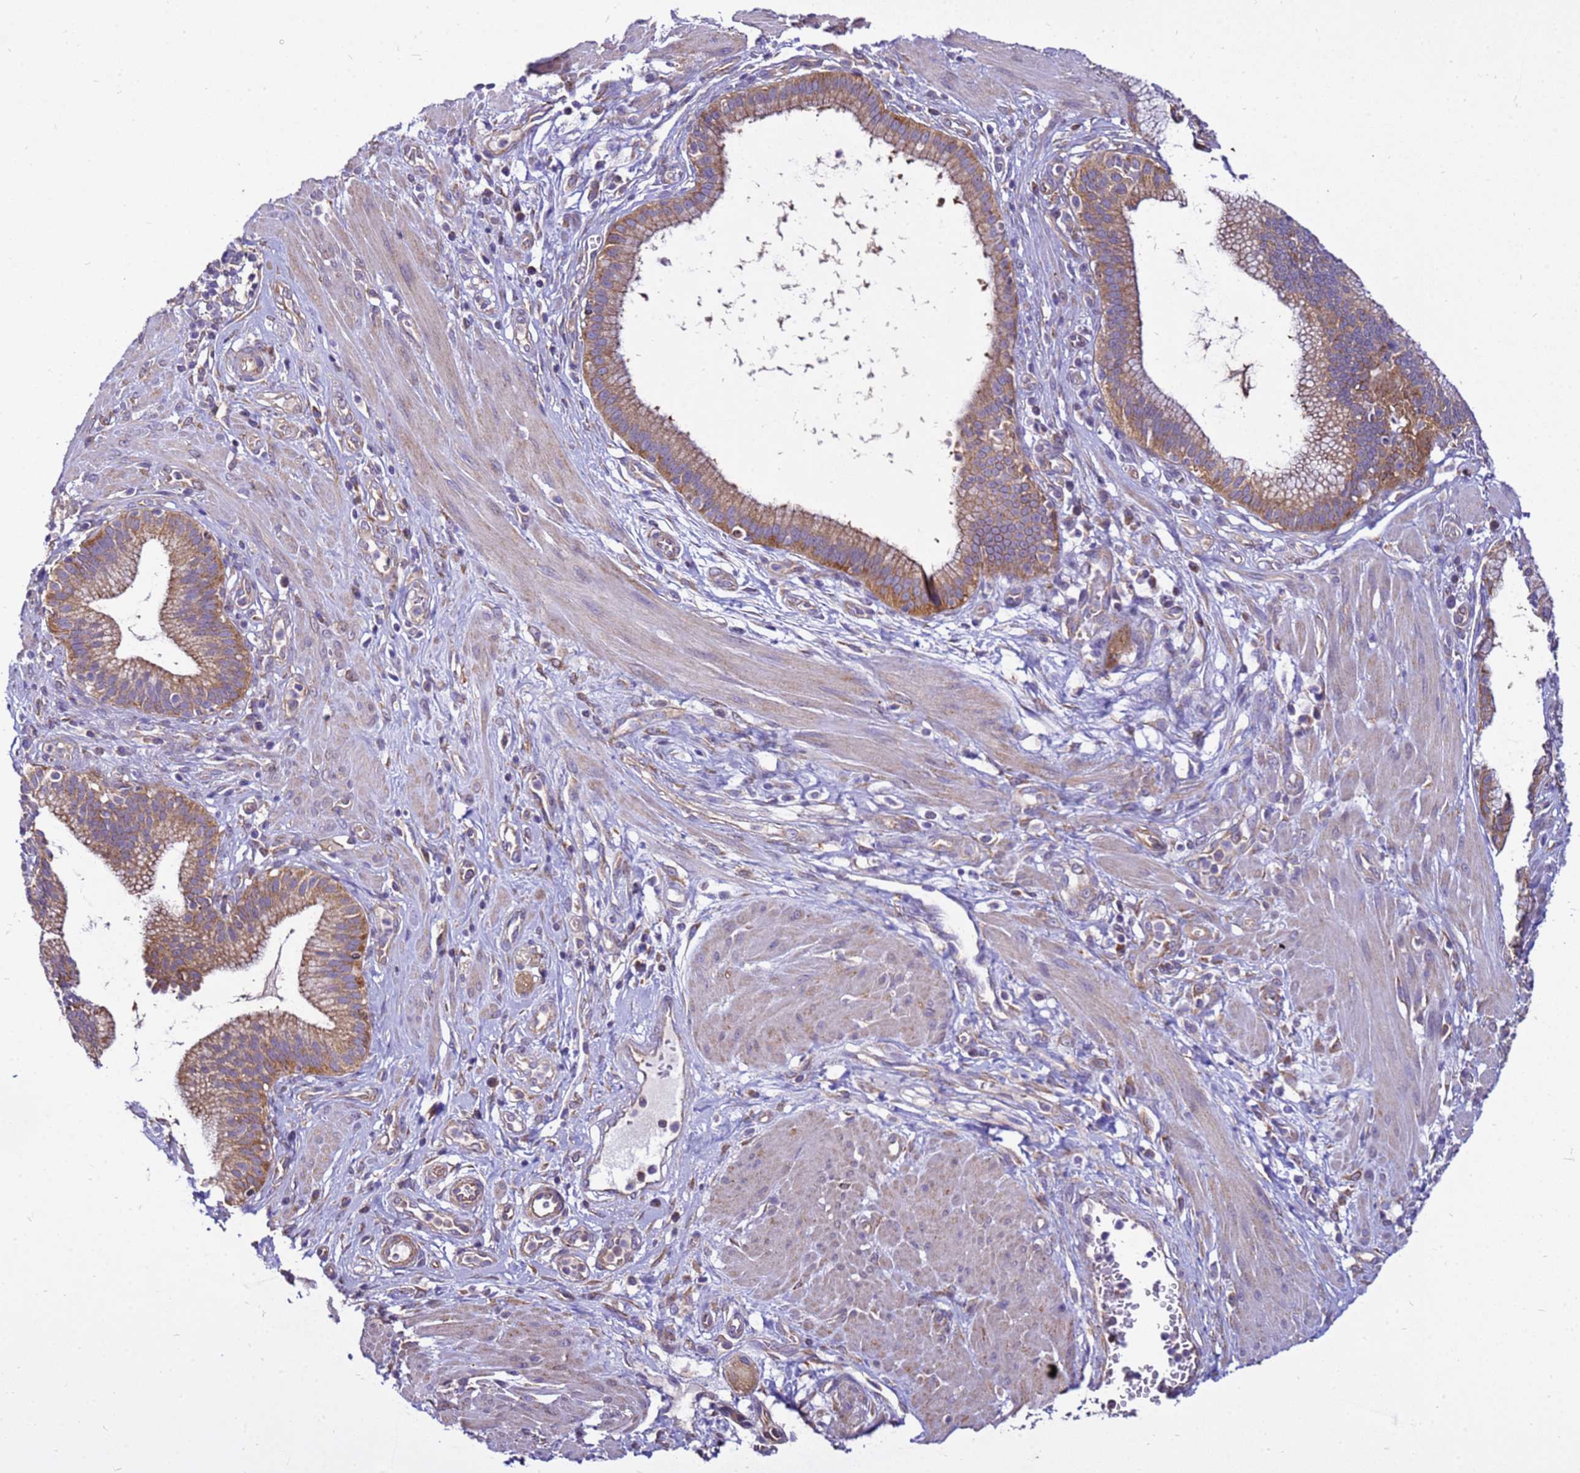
{"staining": {"intensity": "moderate", "quantity": ">75%", "location": "cytoplasmic/membranous"}, "tissue": "pancreatic cancer", "cell_type": "Tumor cells", "image_type": "cancer", "snomed": [{"axis": "morphology", "description": "Adenocarcinoma, NOS"}, {"axis": "topography", "description": "Pancreas"}], "caption": "DAB (3,3'-diaminobenzidine) immunohistochemical staining of pancreatic adenocarcinoma reveals moderate cytoplasmic/membranous protein staining in about >75% of tumor cells.", "gene": "PKD1", "patient": {"sex": "male", "age": 72}}